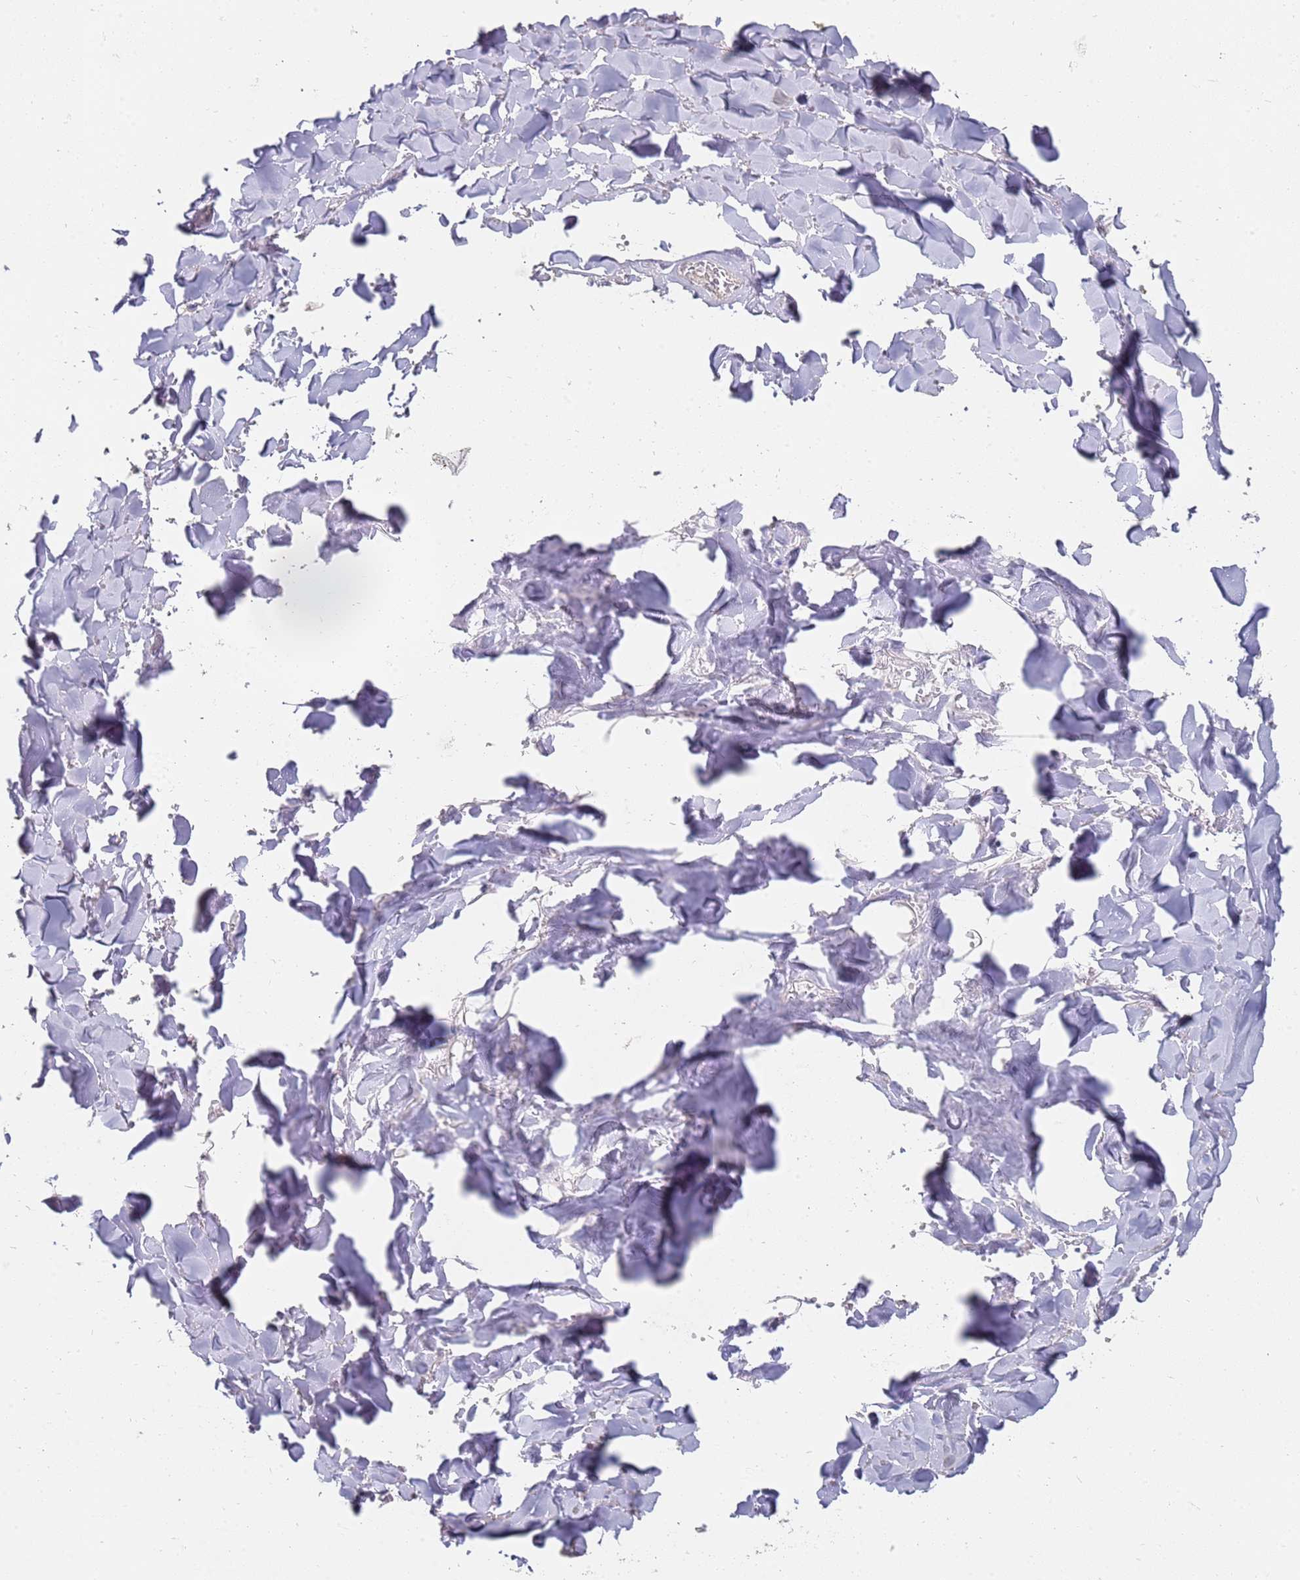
{"staining": {"intensity": "negative", "quantity": "none", "location": "none"}, "tissue": "adipose tissue", "cell_type": "Adipocytes", "image_type": "normal", "snomed": [{"axis": "morphology", "description": "Normal tissue, NOS"}, {"axis": "topography", "description": "Salivary gland"}, {"axis": "topography", "description": "Peripheral nerve tissue"}], "caption": "Immunohistochemical staining of benign adipose tissue reveals no significant positivity in adipocytes. (DAB (3,3'-diaminobenzidine) immunohistochemistry (IHC) visualized using brightfield microscopy, high magnification).", "gene": "VRK2", "patient": {"sex": "male", "age": 38}}